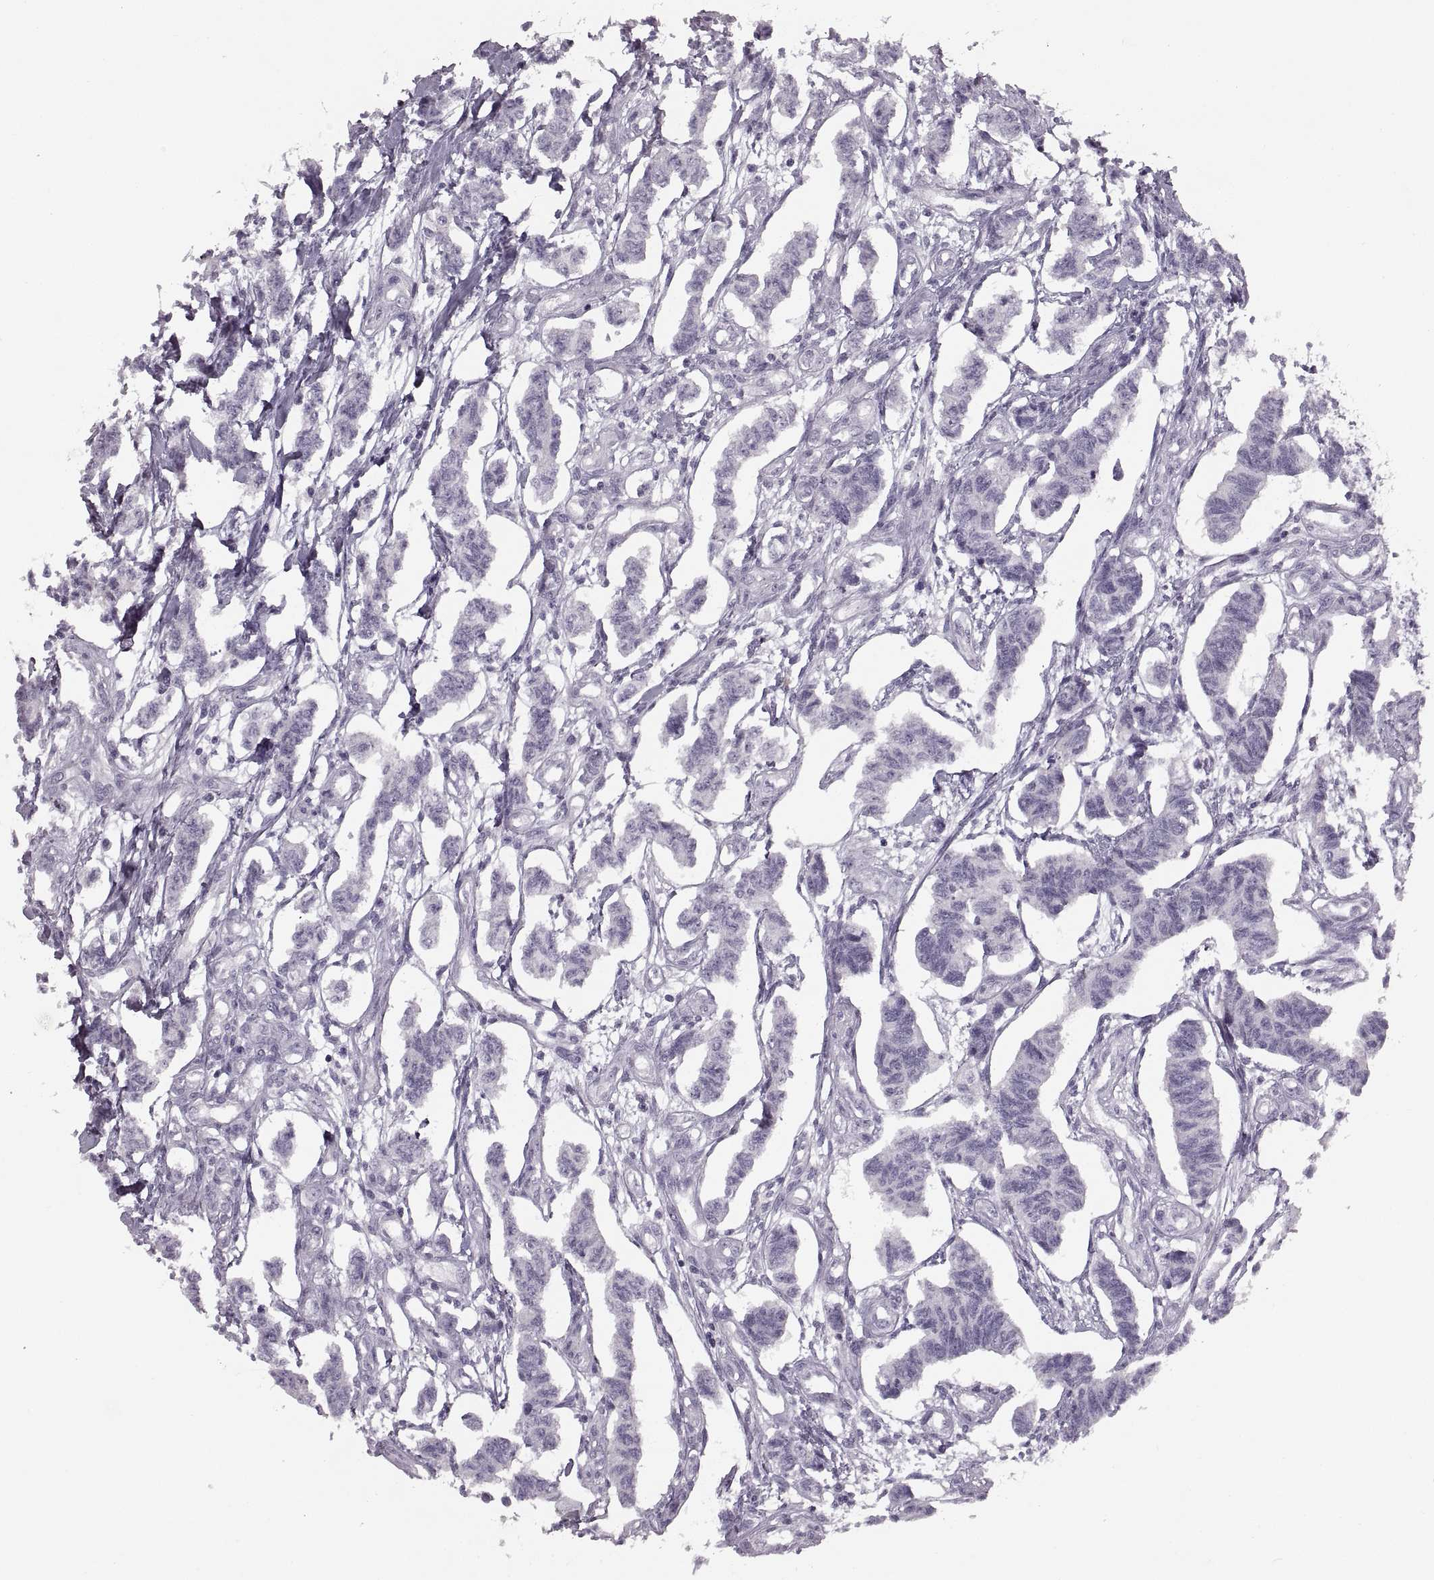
{"staining": {"intensity": "negative", "quantity": "none", "location": "none"}, "tissue": "carcinoid", "cell_type": "Tumor cells", "image_type": "cancer", "snomed": [{"axis": "morphology", "description": "Carcinoid, malignant, NOS"}, {"axis": "topography", "description": "Kidney"}], "caption": "Tumor cells show no significant staining in carcinoid. The staining is performed using DAB (3,3'-diaminobenzidine) brown chromogen with nuclei counter-stained in using hematoxylin.", "gene": "CNTN1", "patient": {"sex": "female", "age": 41}}